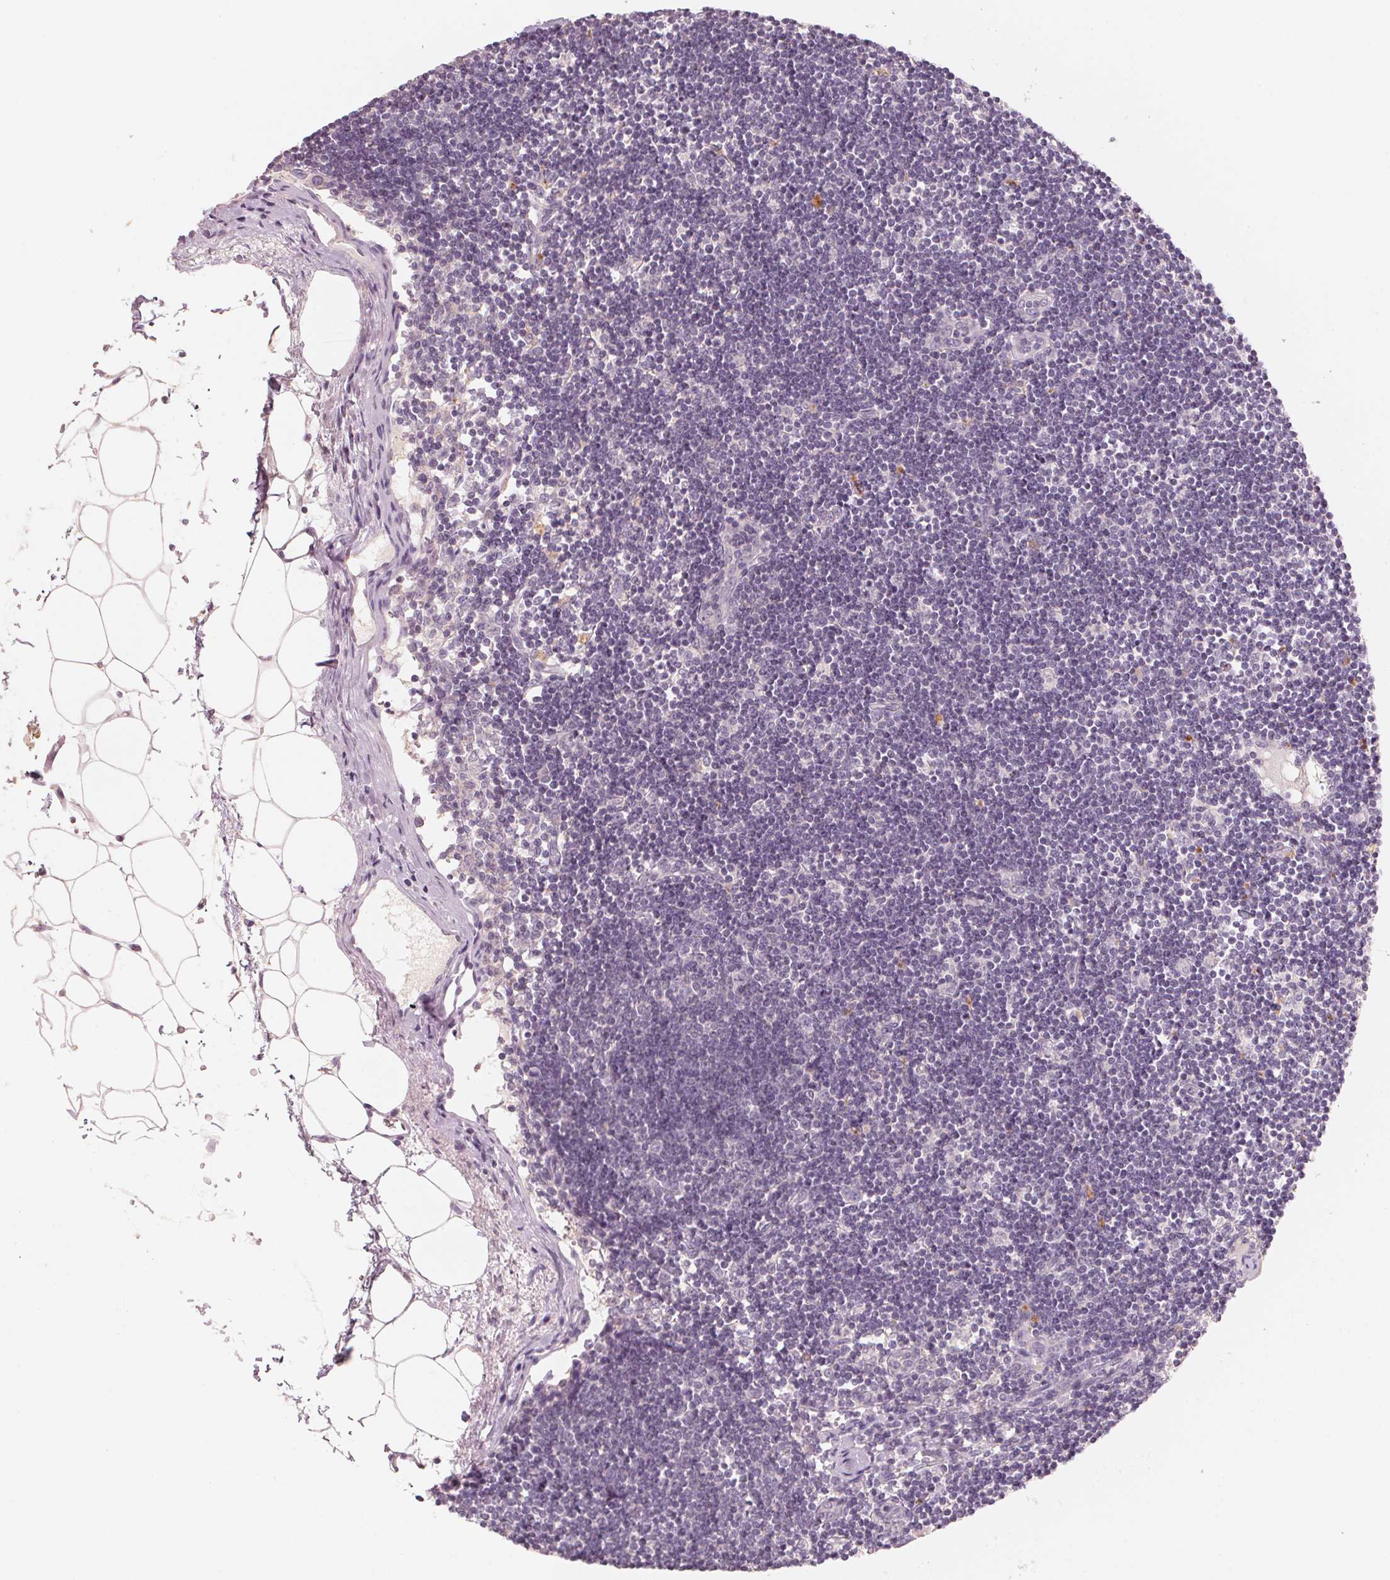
{"staining": {"intensity": "negative", "quantity": "none", "location": "none"}, "tissue": "lymph node", "cell_type": "Germinal center cells", "image_type": "normal", "snomed": [{"axis": "morphology", "description": "Normal tissue, NOS"}, {"axis": "topography", "description": "Lymph node"}], "caption": "Germinal center cells are negative for protein expression in normal human lymph node.", "gene": "TREH", "patient": {"sex": "female", "age": 65}}